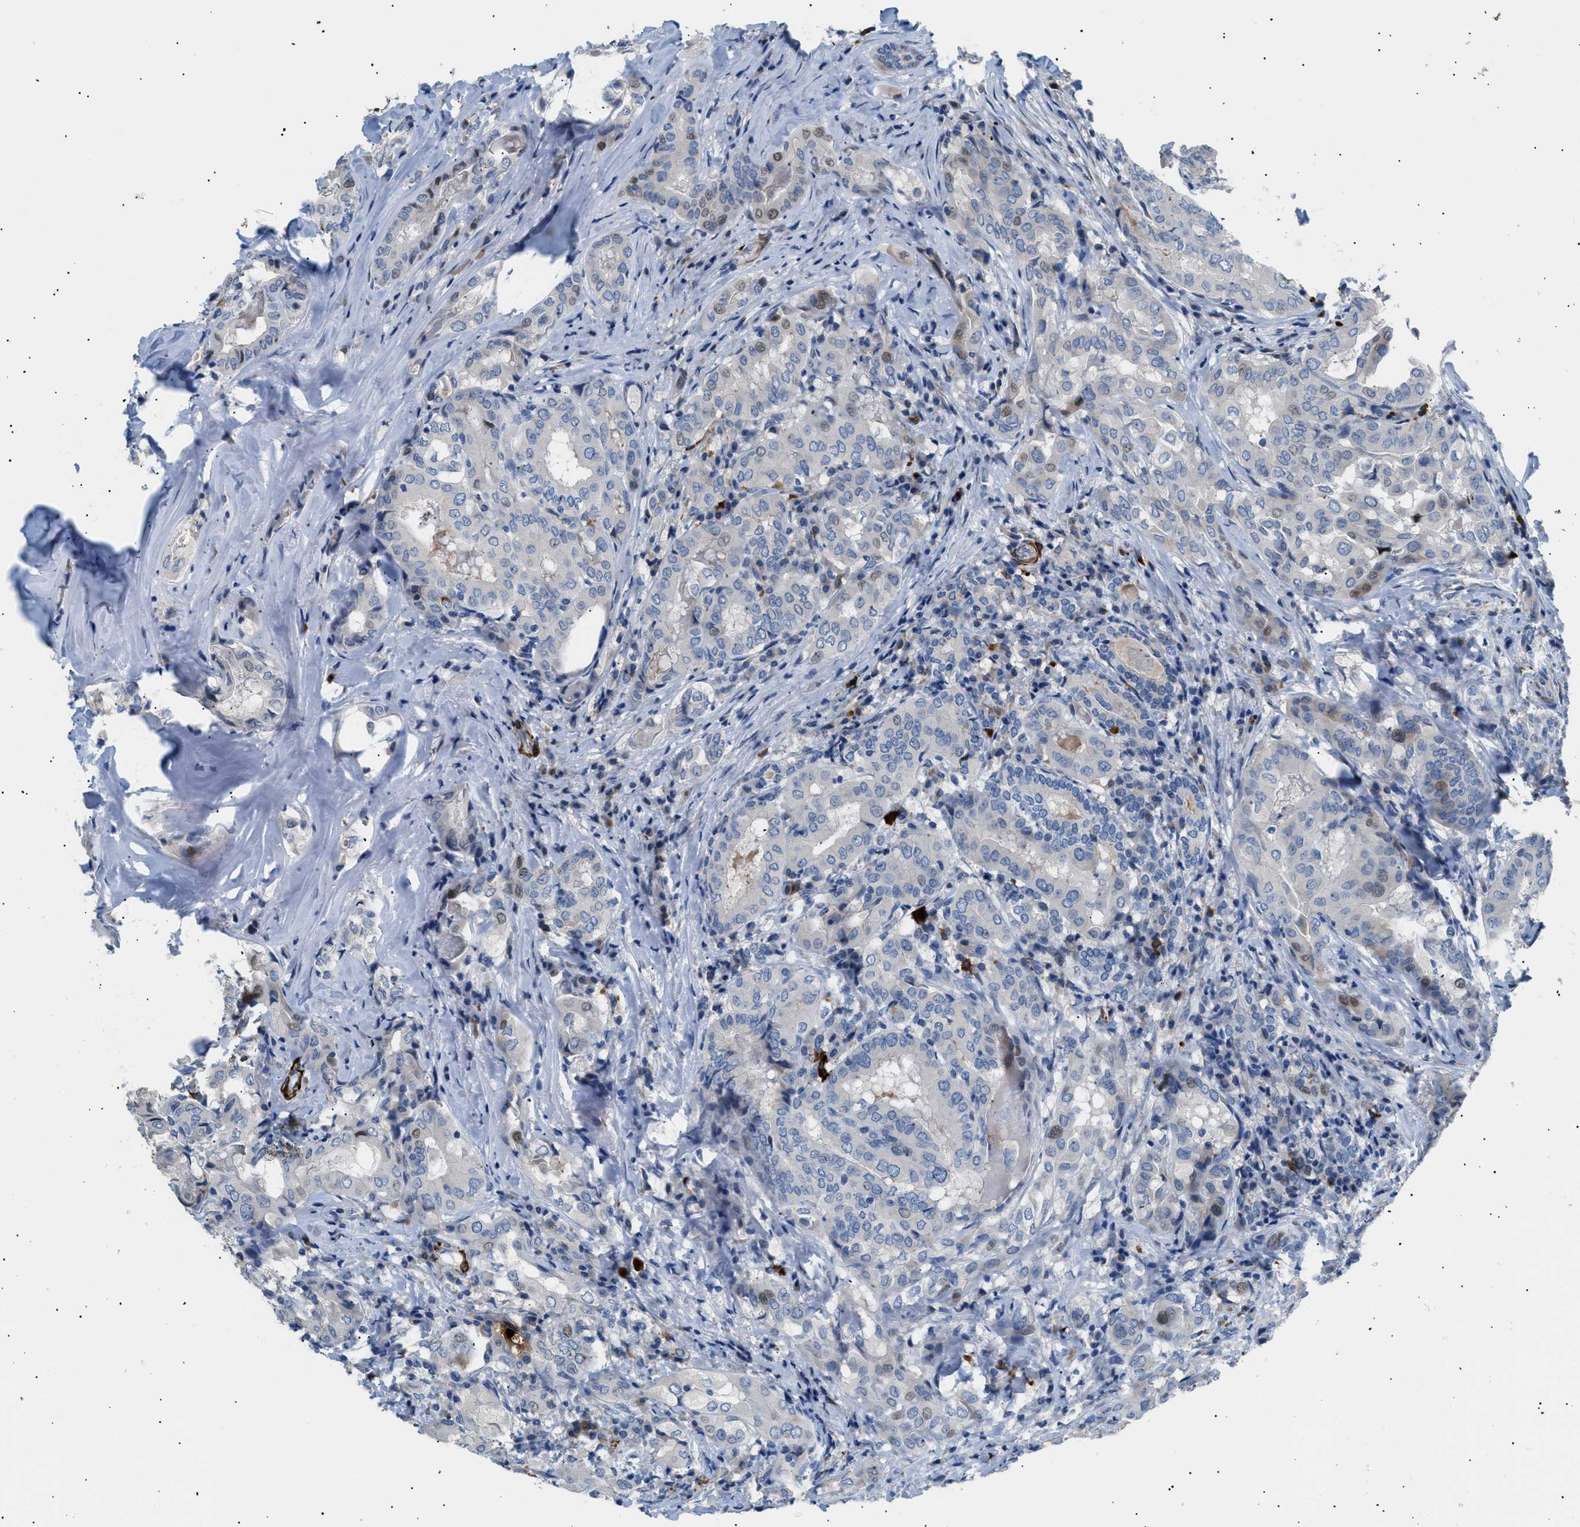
{"staining": {"intensity": "weak", "quantity": "<25%", "location": "nuclear"}, "tissue": "thyroid cancer", "cell_type": "Tumor cells", "image_type": "cancer", "snomed": [{"axis": "morphology", "description": "Papillary adenocarcinoma, NOS"}, {"axis": "topography", "description": "Thyroid gland"}], "caption": "Tumor cells show no significant positivity in papillary adenocarcinoma (thyroid).", "gene": "ICA1", "patient": {"sex": "female", "age": 42}}